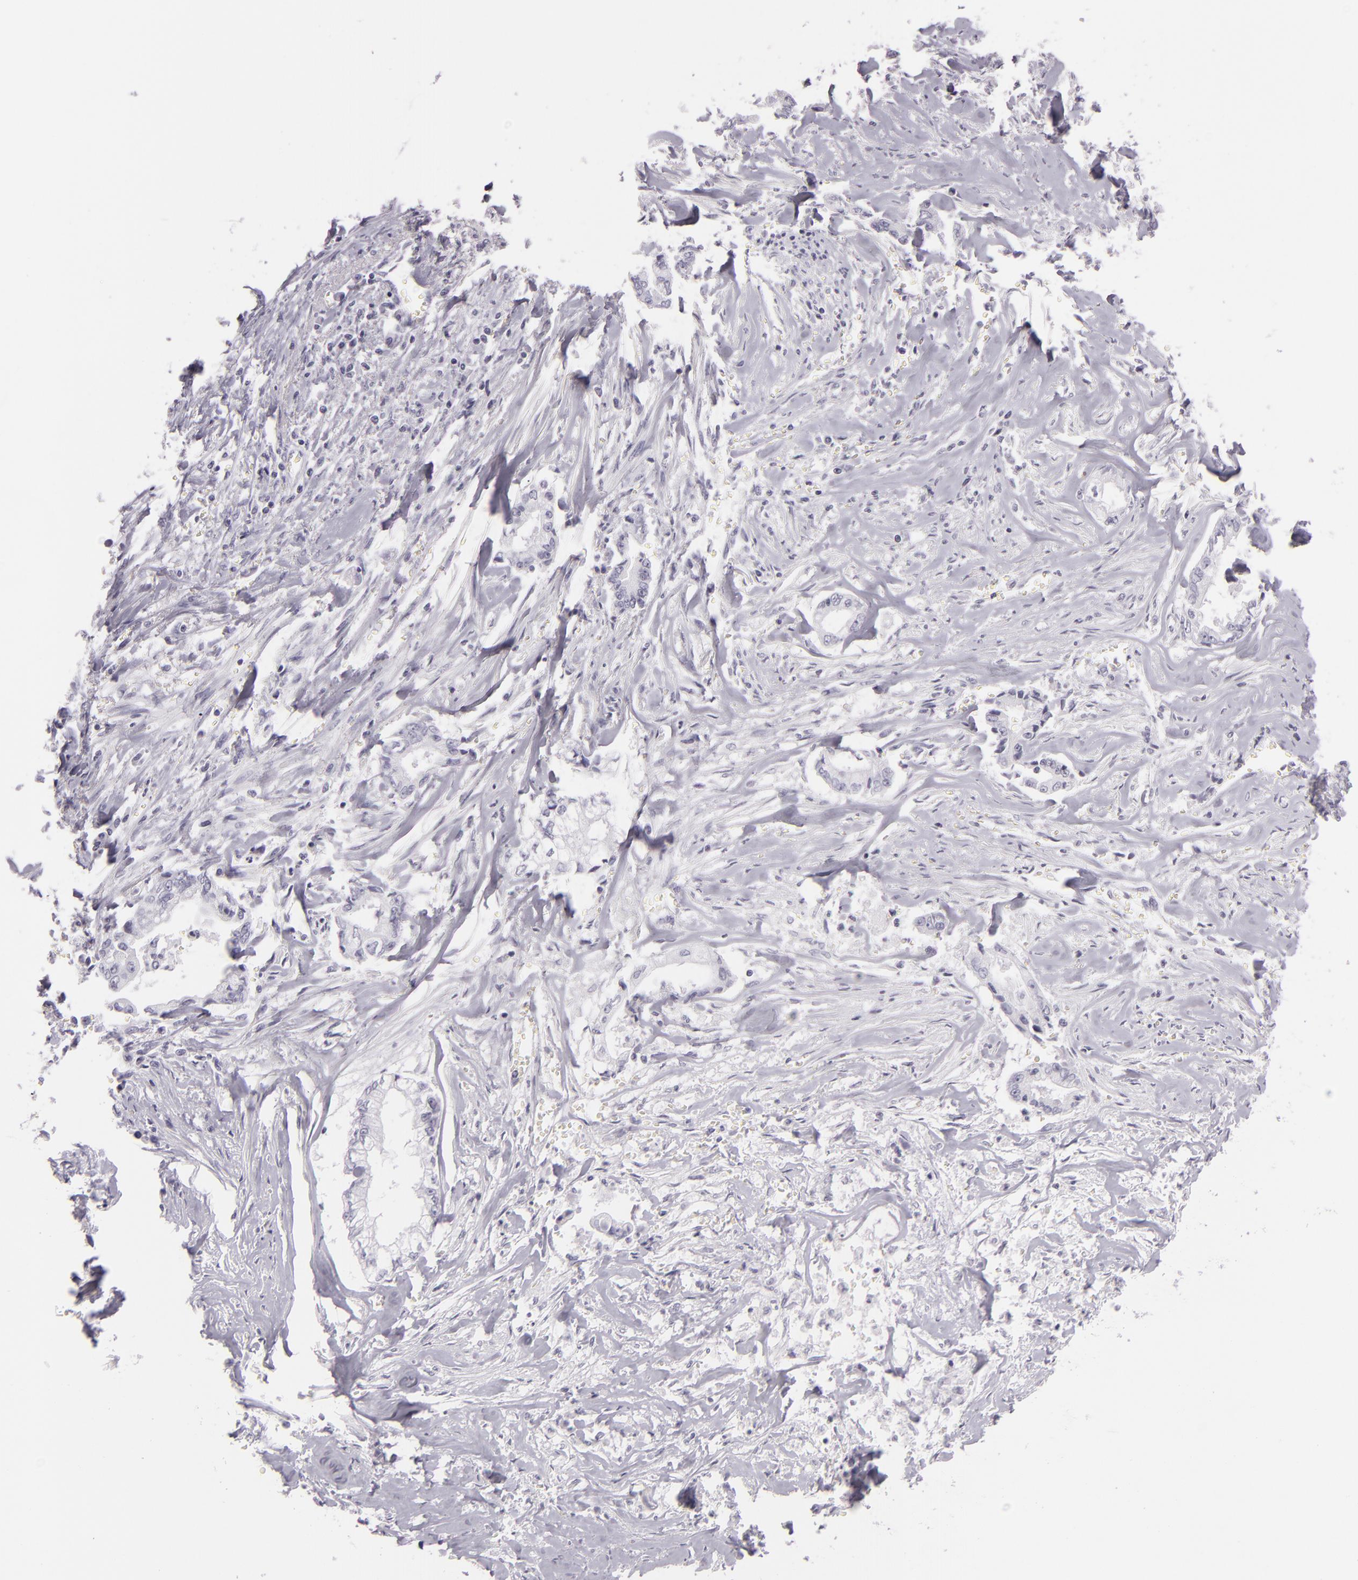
{"staining": {"intensity": "negative", "quantity": "none", "location": "none"}, "tissue": "liver cancer", "cell_type": "Tumor cells", "image_type": "cancer", "snomed": [{"axis": "morphology", "description": "Cholangiocarcinoma"}, {"axis": "topography", "description": "Liver"}], "caption": "This photomicrograph is of liver cancer stained with IHC to label a protein in brown with the nuclei are counter-stained blue. There is no positivity in tumor cells.", "gene": "MCM3", "patient": {"sex": "male", "age": 57}}